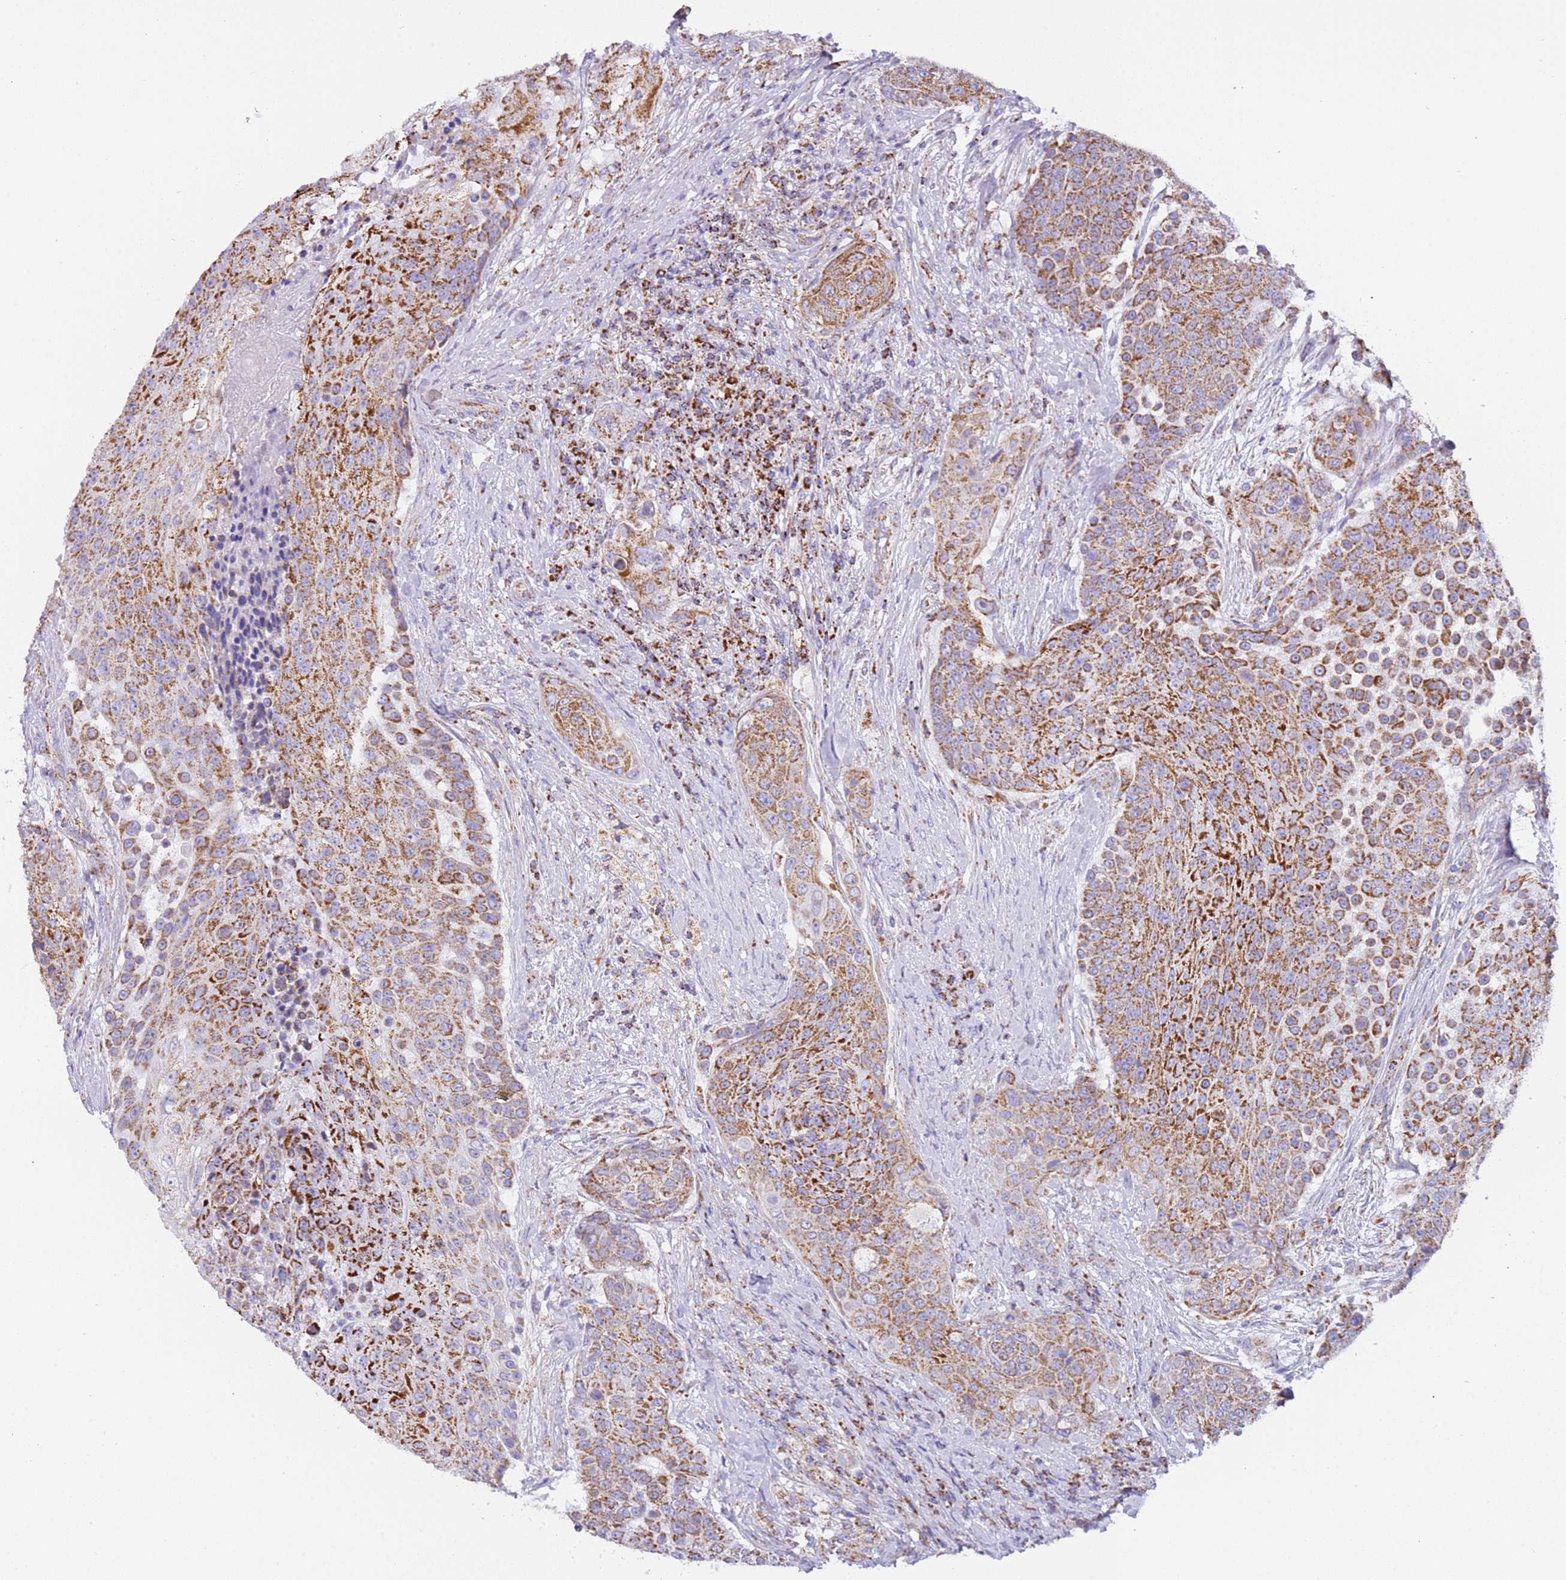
{"staining": {"intensity": "strong", "quantity": ">75%", "location": "cytoplasmic/membranous"}, "tissue": "urothelial cancer", "cell_type": "Tumor cells", "image_type": "cancer", "snomed": [{"axis": "morphology", "description": "Urothelial carcinoma, High grade"}, {"axis": "topography", "description": "Urinary bladder"}], "caption": "An IHC image of neoplastic tissue is shown. Protein staining in brown shows strong cytoplasmic/membranous positivity in urothelial carcinoma (high-grade) within tumor cells. (DAB (3,3'-diaminobenzidine) IHC, brown staining for protein, blue staining for nuclei).", "gene": "SUCLG2", "patient": {"sex": "female", "age": 63}}